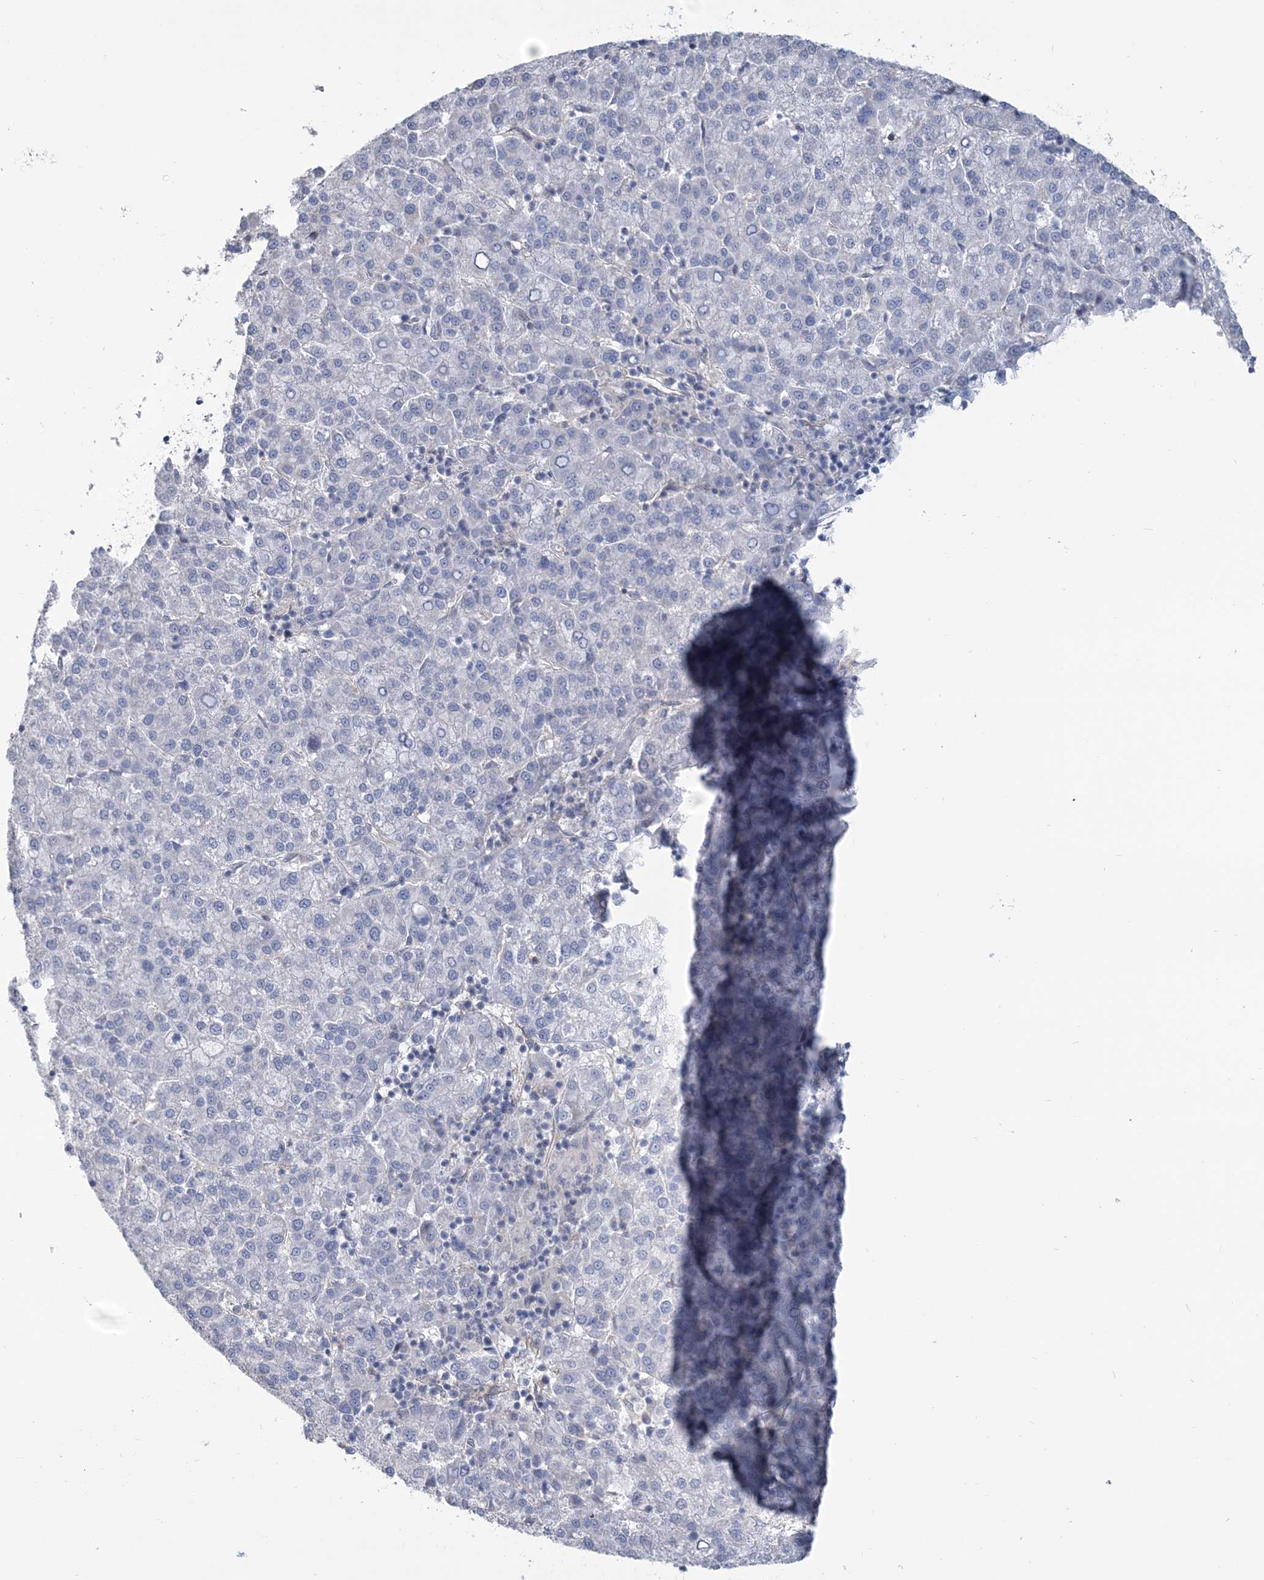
{"staining": {"intensity": "negative", "quantity": "none", "location": "none"}, "tissue": "liver cancer", "cell_type": "Tumor cells", "image_type": "cancer", "snomed": [{"axis": "morphology", "description": "Carcinoma, Hepatocellular, NOS"}, {"axis": "topography", "description": "Liver"}], "caption": "Tumor cells are negative for brown protein staining in liver cancer (hepatocellular carcinoma).", "gene": "RAB11FIP5", "patient": {"sex": "female", "age": 58}}